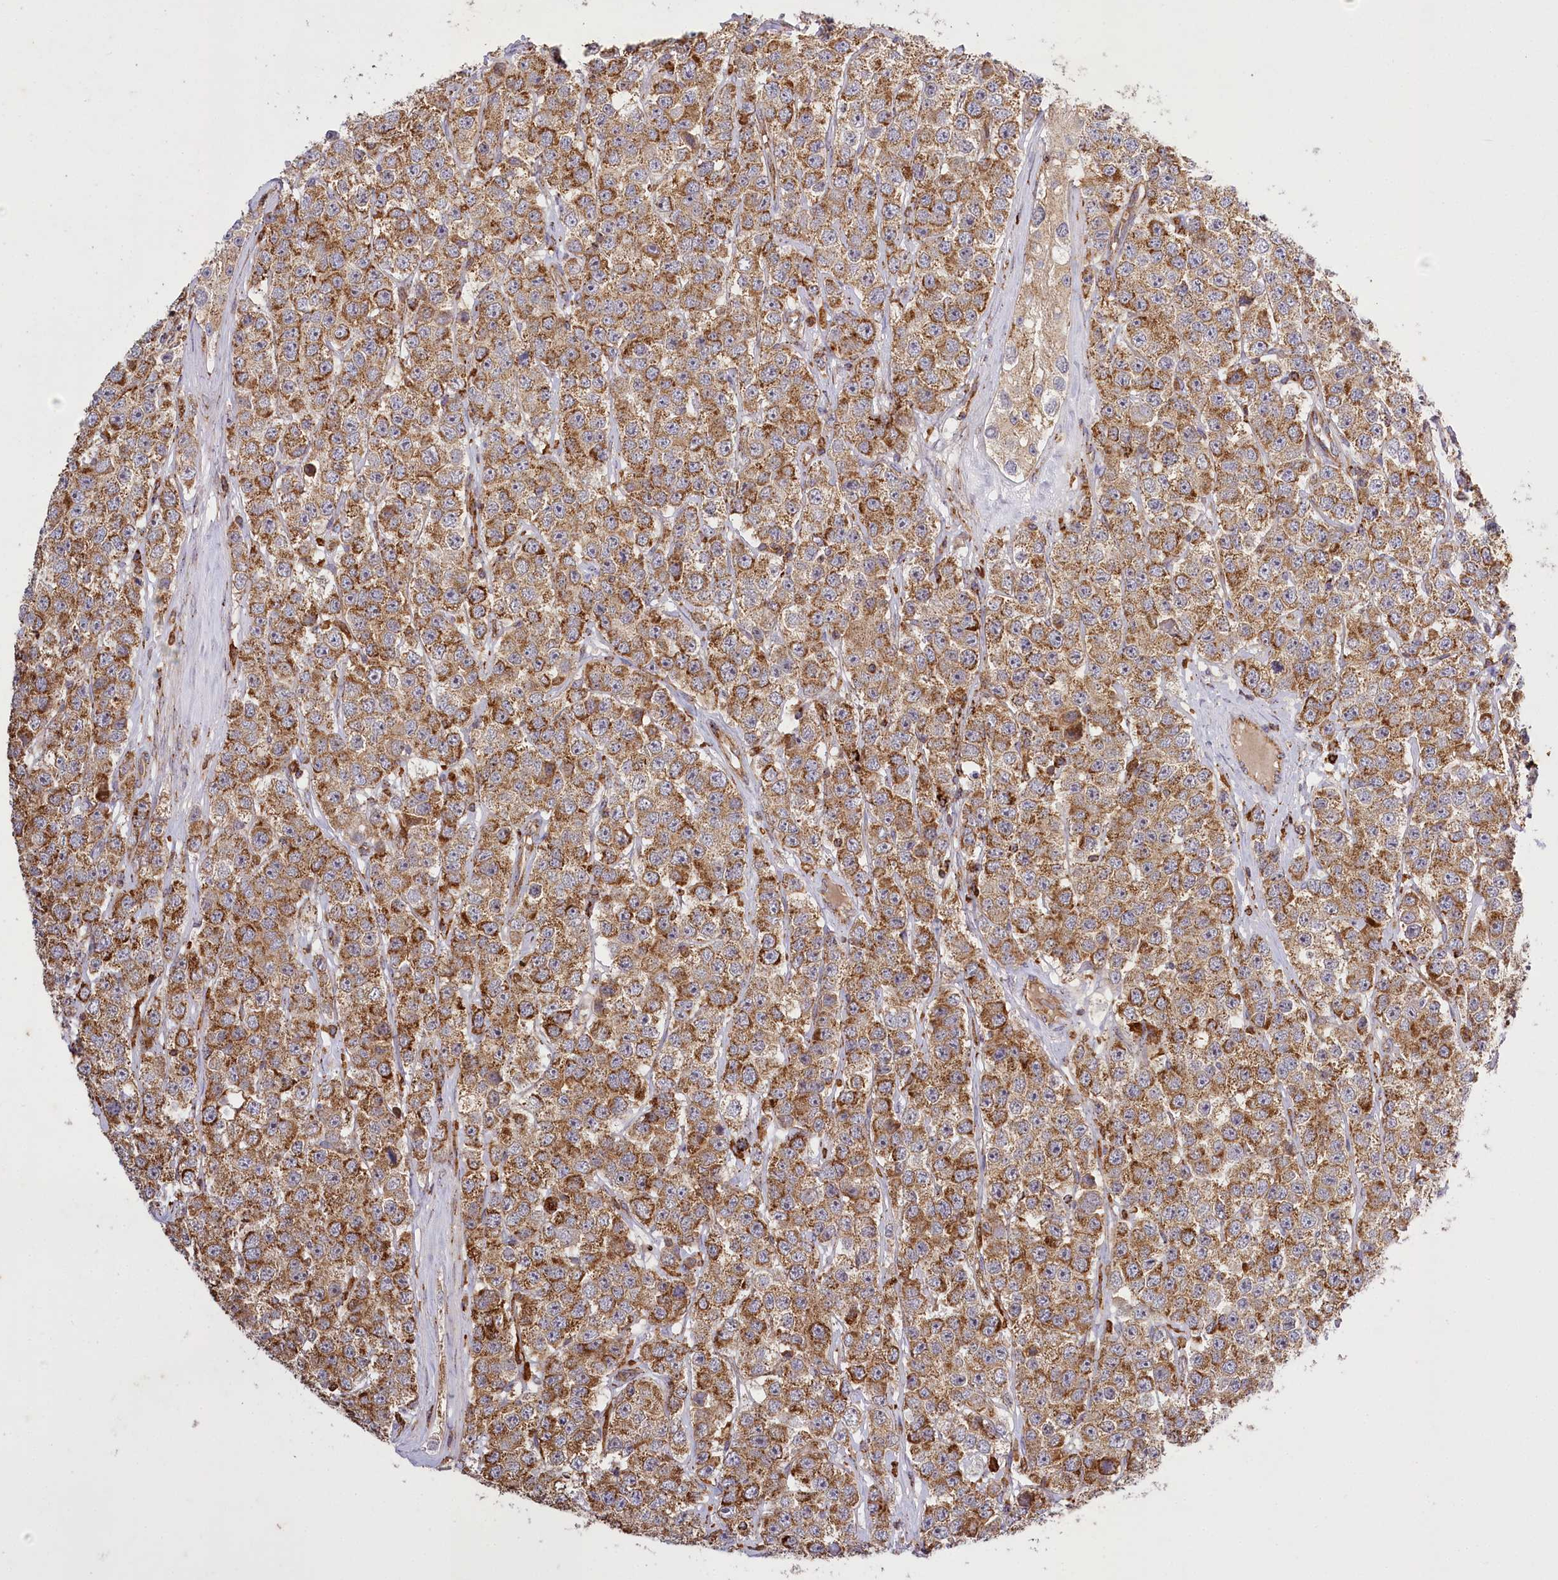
{"staining": {"intensity": "moderate", "quantity": ">75%", "location": "cytoplasmic/membranous"}, "tissue": "testis cancer", "cell_type": "Tumor cells", "image_type": "cancer", "snomed": [{"axis": "morphology", "description": "Seminoma, NOS"}, {"axis": "topography", "description": "Testis"}], "caption": "Immunohistochemistry (IHC) micrograph of human testis cancer (seminoma) stained for a protein (brown), which displays medium levels of moderate cytoplasmic/membranous positivity in approximately >75% of tumor cells.", "gene": "CARD19", "patient": {"sex": "male", "age": 28}}